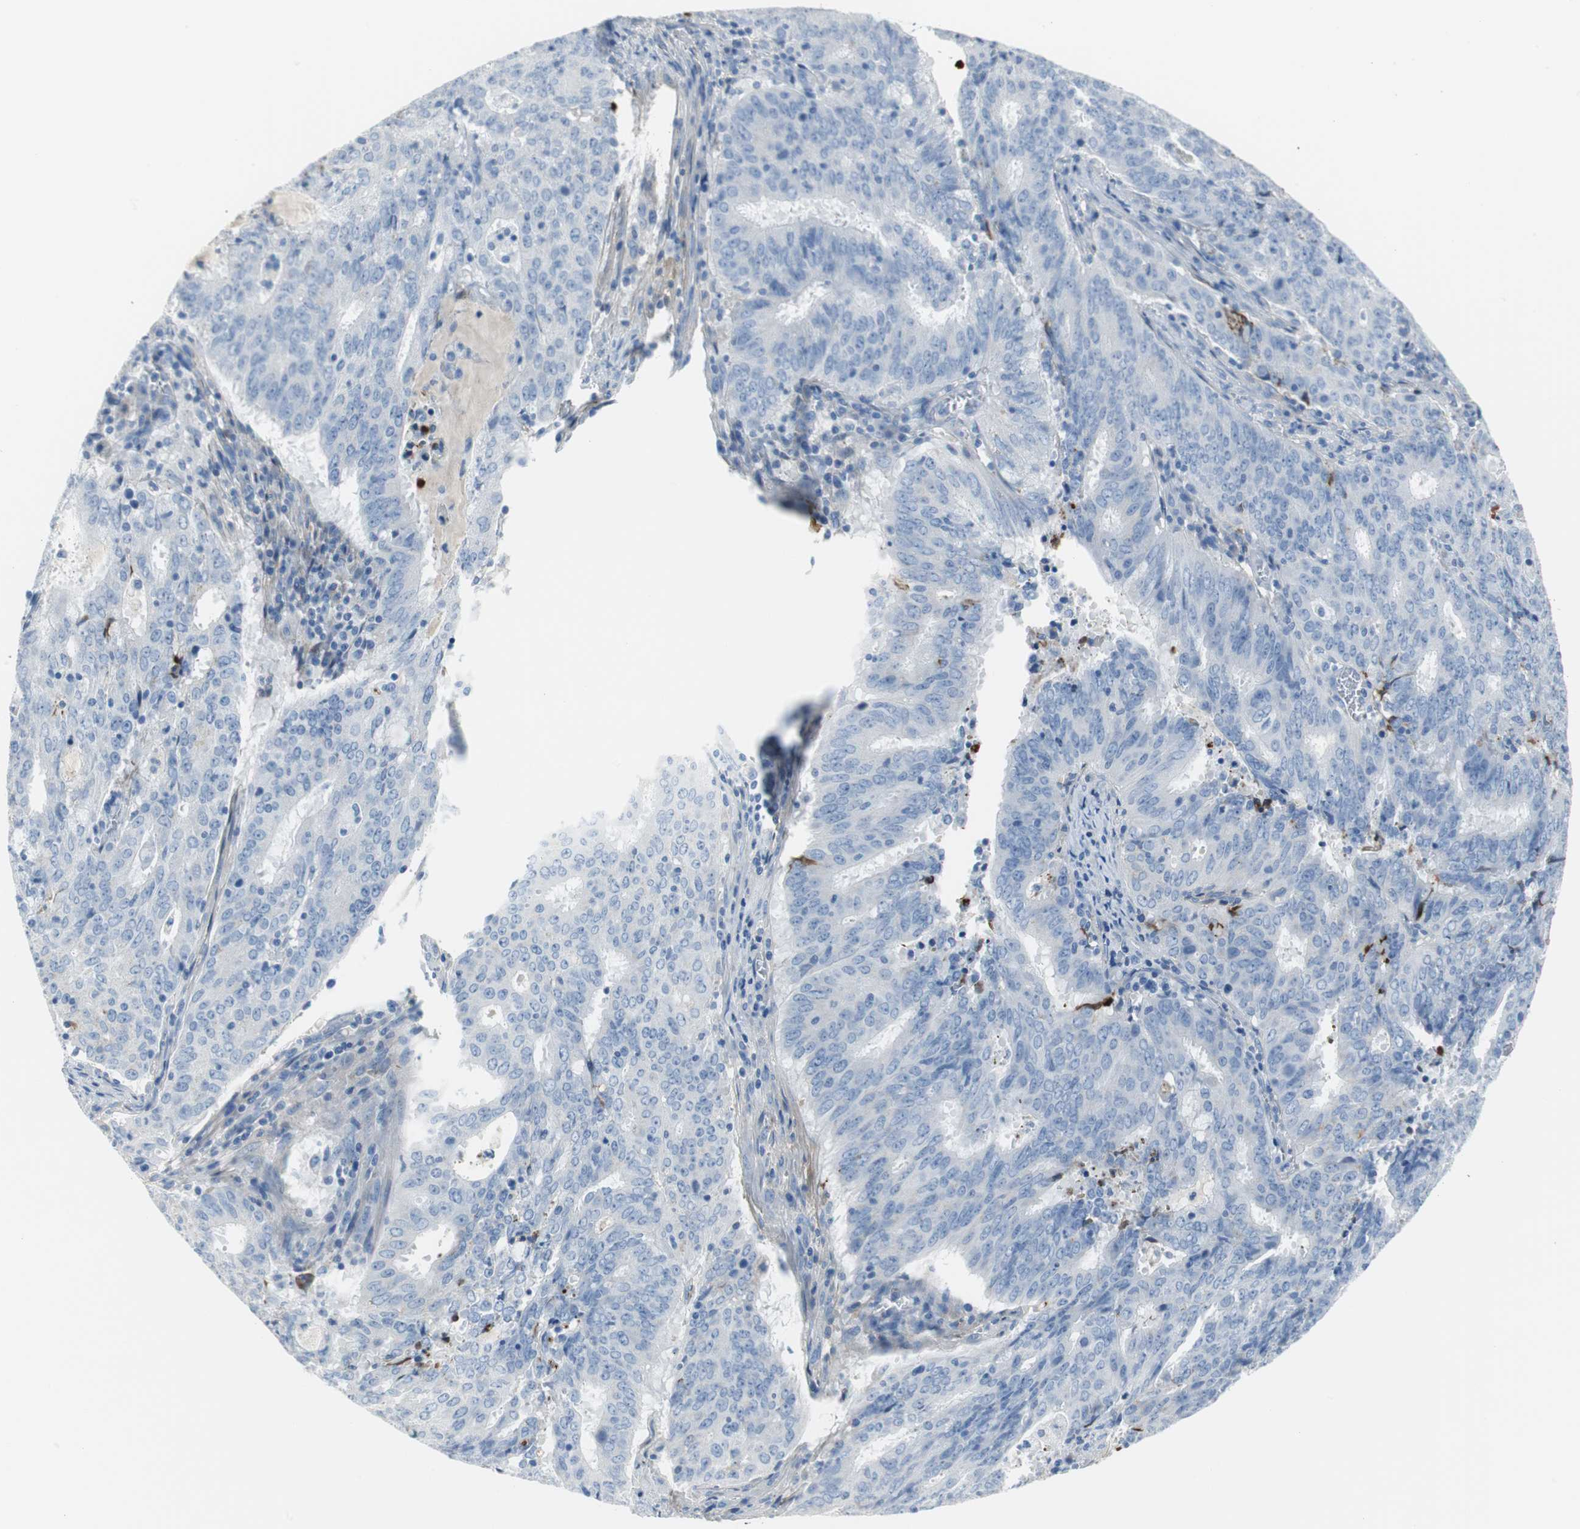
{"staining": {"intensity": "negative", "quantity": "none", "location": "none"}, "tissue": "cervical cancer", "cell_type": "Tumor cells", "image_type": "cancer", "snomed": [{"axis": "morphology", "description": "Adenocarcinoma, NOS"}, {"axis": "topography", "description": "Cervix"}], "caption": "Cervical cancer was stained to show a protein in brown. There is no significant expression in tumor cells. (Immunohistochemistry (ihc), brightfield microscopy, high magnification).", "gene": "APCS", "patient": {"sex": "female", "age": 44}}